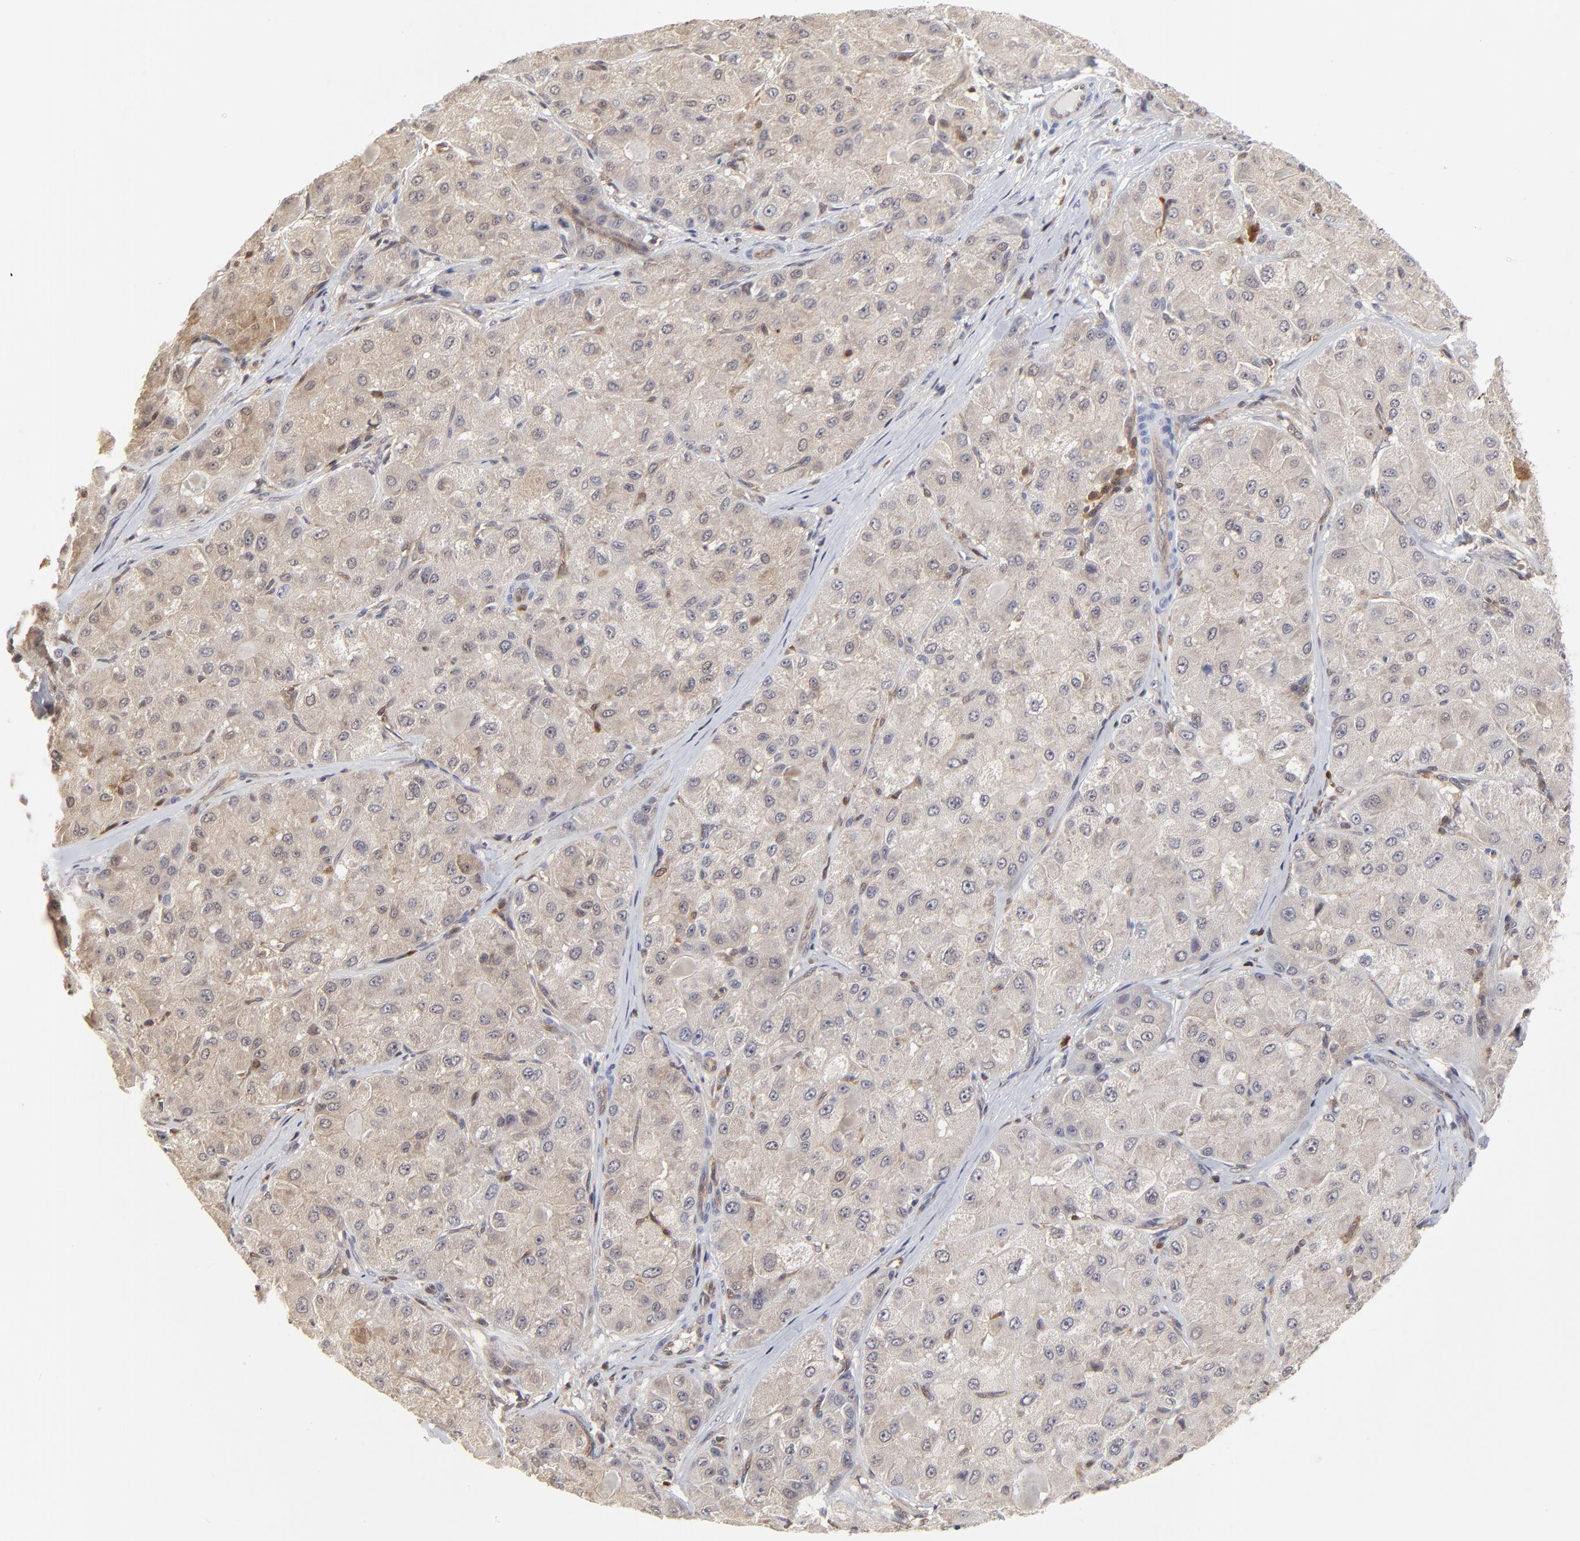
{"staining": {"intensity": "negative", "quantity": "none", "location": "none"}, "tissue": "liver cancer", "cell_type": "Tumor cells", "image_type": "cancer", "snomed": [{"axis": "morphology", "description": "Carcinoma, Hepatocellular, NOS"}, {"axis": "topography", "description": "Liver"}], "caption": "Immunohistochemistry of hepatocellular carcinoma (liver) exhibits no staining in tumor cells.", "gene": "CASP3", "patient": {"sex": "male", "age": 80}}